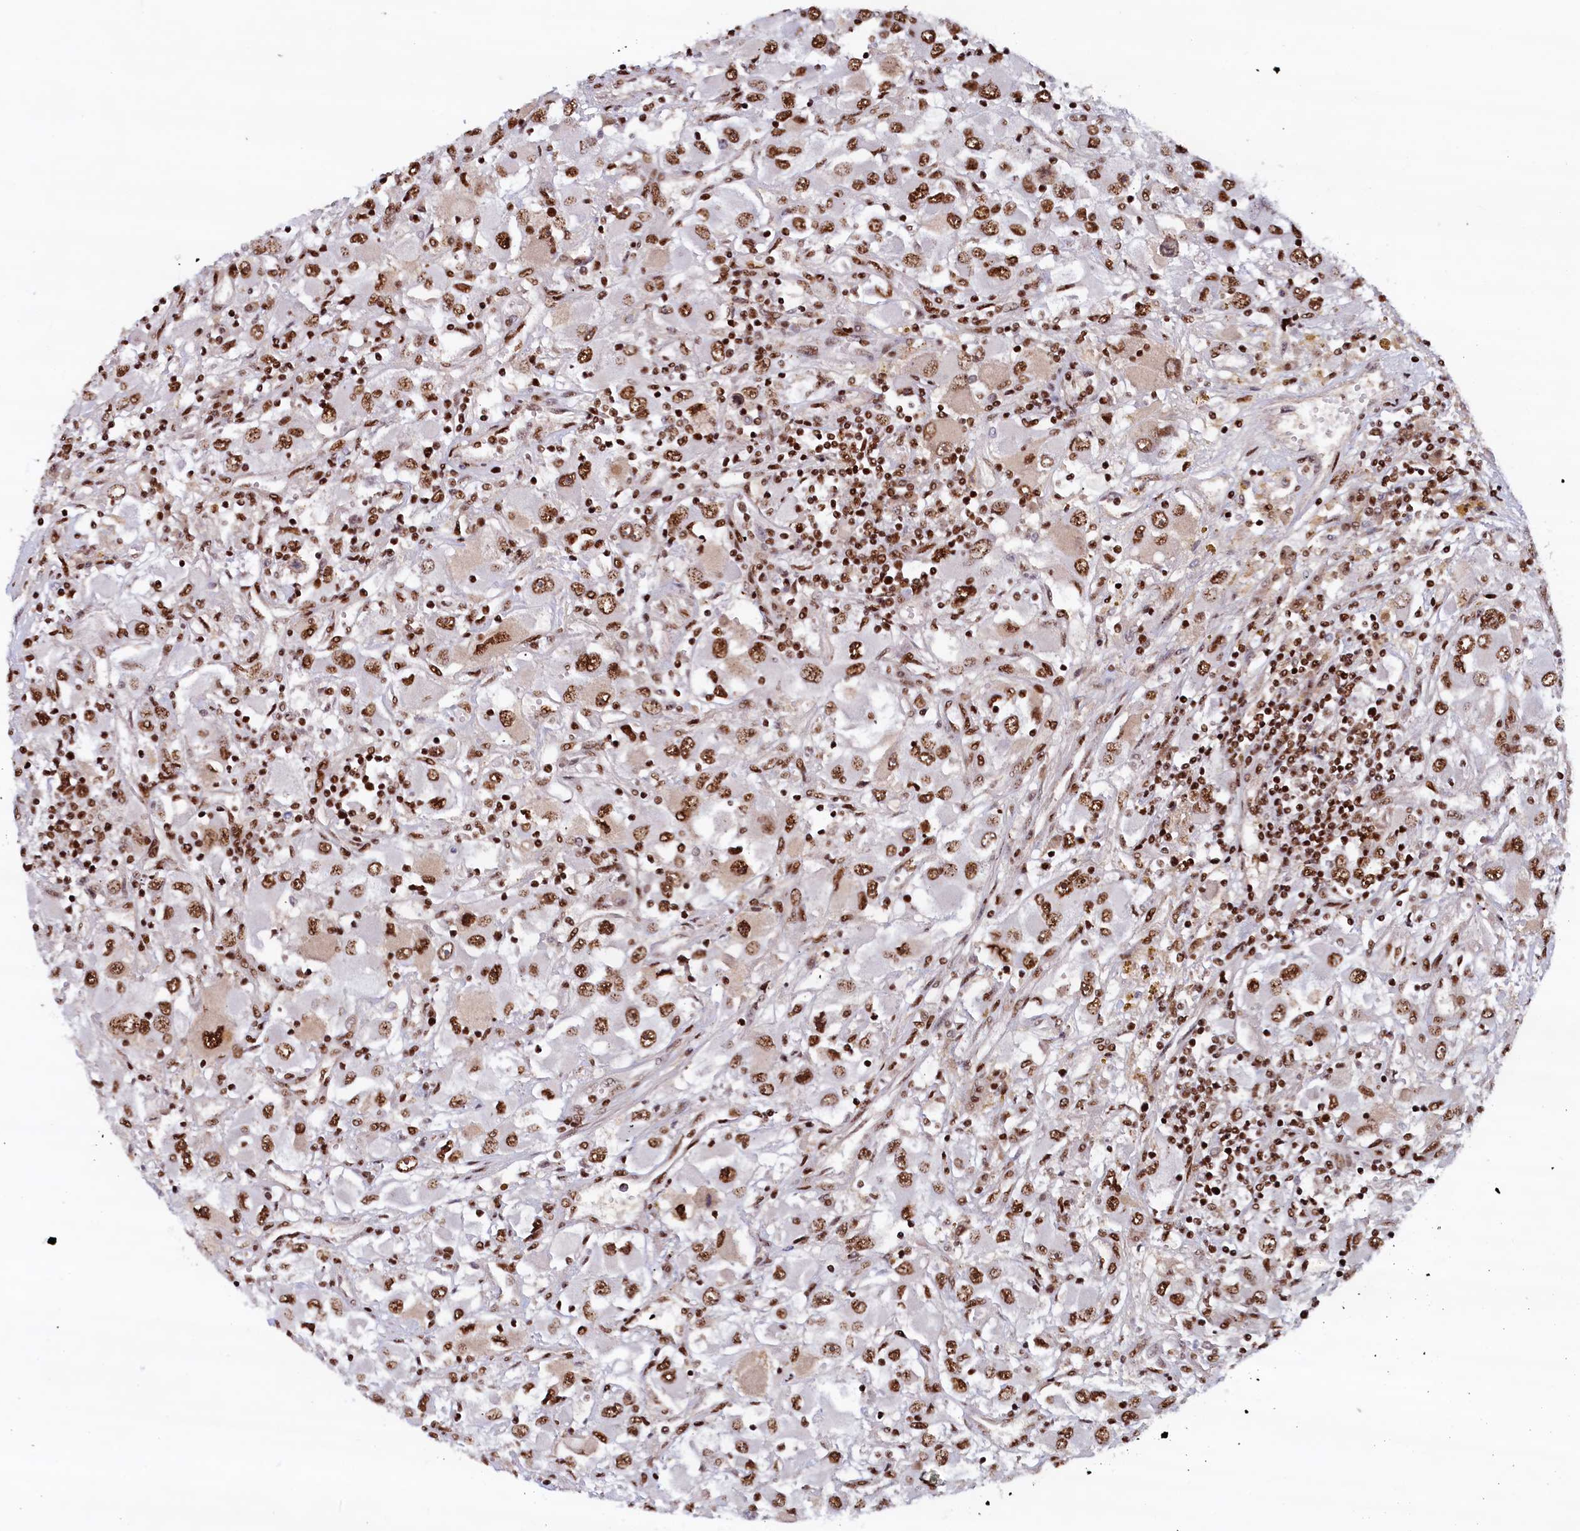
{"staining": {"intensity": "strong", "quantity": ">75%", "location": "nuclear"}, "tissue": "renal cancer", "cell_type": "Tumor cells", "image_type": "cancer", "snomed": [{"axis": "morphology", "description": "Adenocarcinoma, NOS"}, {"axis": "topography", "description": "Kidney"}], "caption": "Immunohistochemistry (IHC) photomicrograph of neoplastic tissue: human adenocarcinoma (renal) stained using IHC demonstrates high levels of strong protein expression localized specifically in the nuclear of tumor cells, appearing as a nuclear brown color.", "gene": "ZC3H18", "patient": {"sex": "female", "age": 52}}